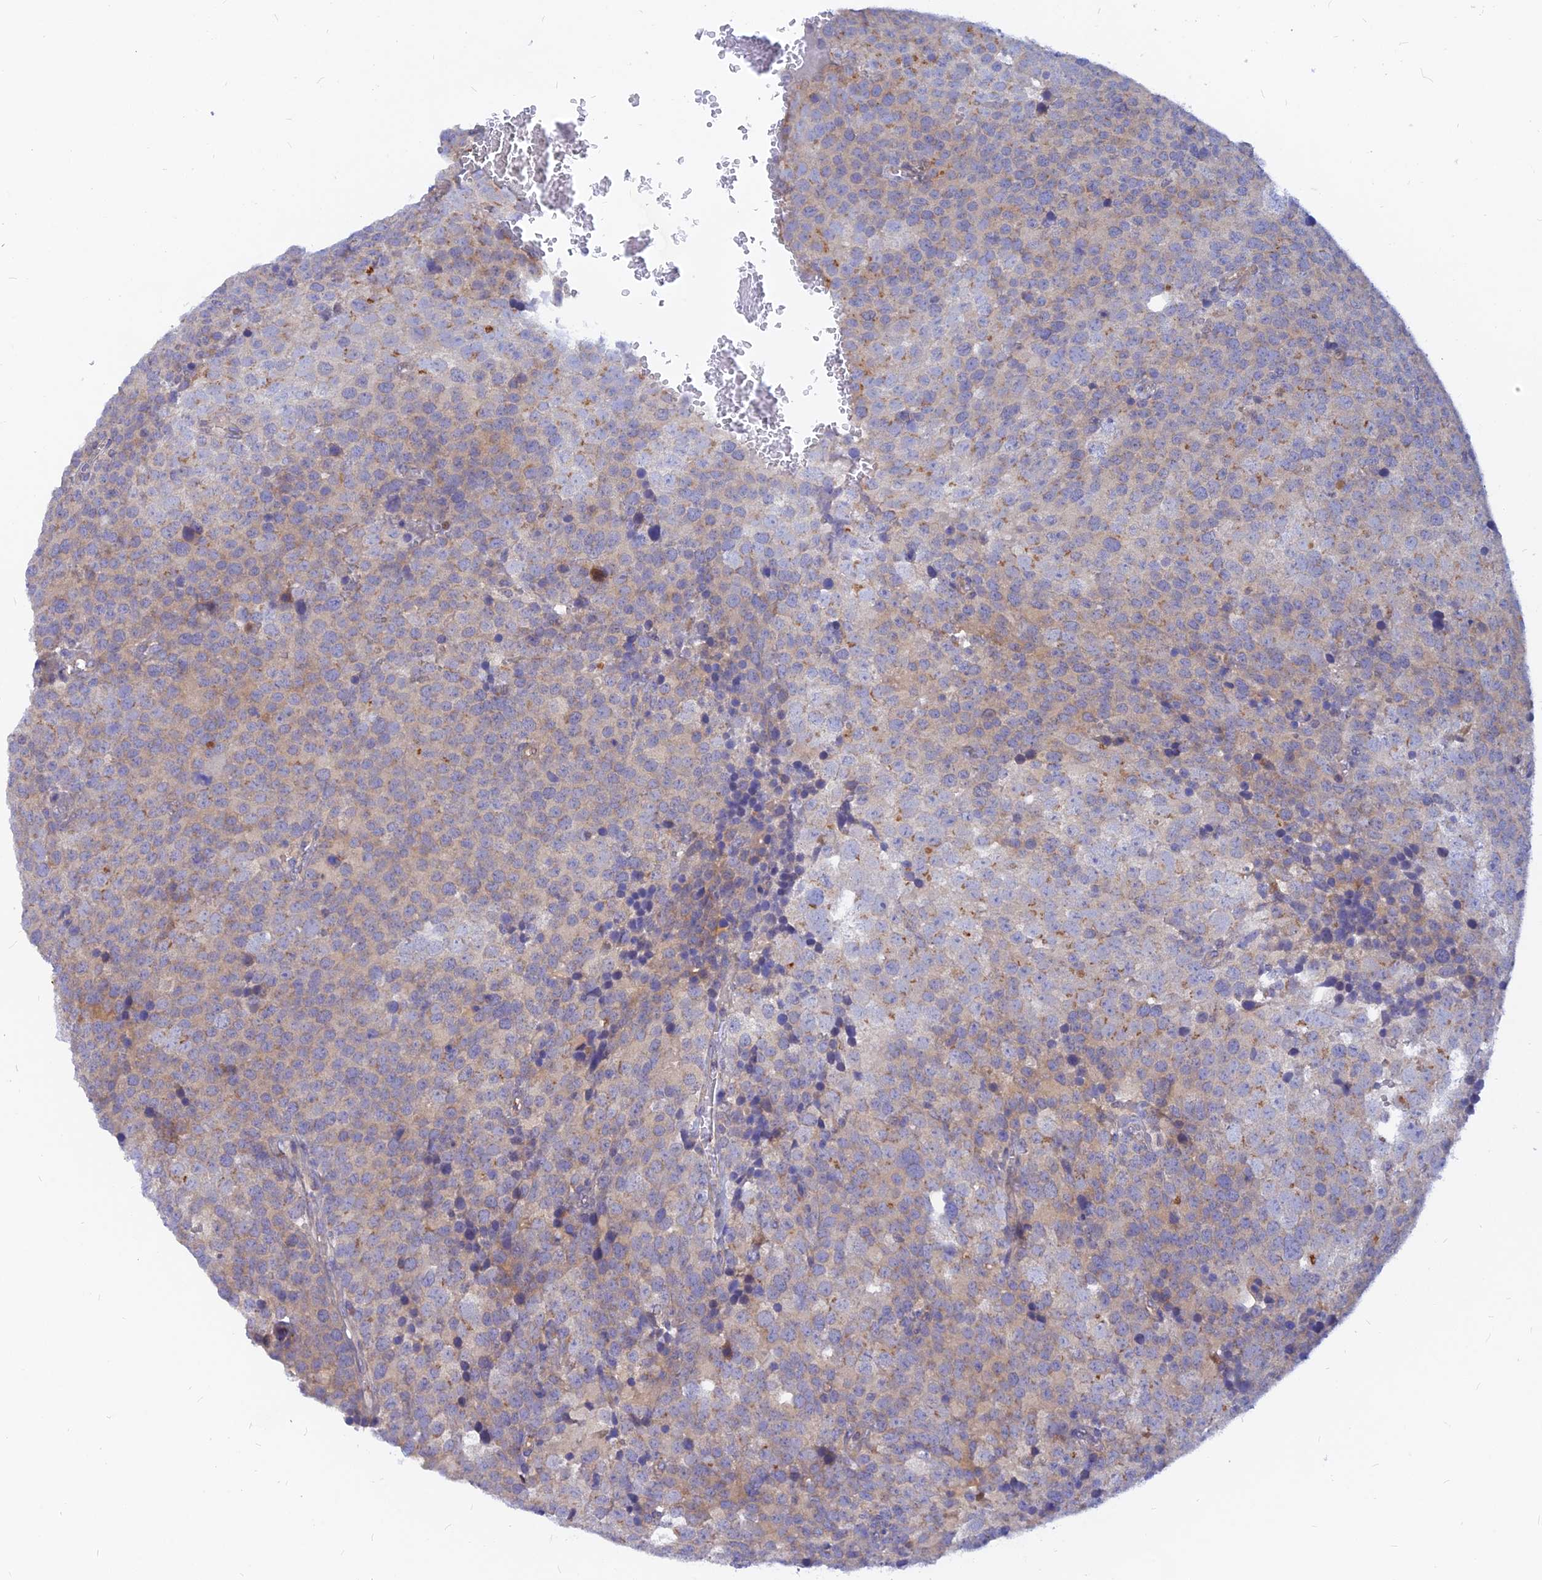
{"staining": {"intensity": "weak", "quantity": "25%-75%", "location": "cytoplasmic/membranous"}, "tissue": "testis cancer", "cell_type": "Tumor cells", "image_type": "cancer", "snomed": [{"axis": "morphology", "description": "Seminoma, NOS"}, {"axis": "topography", "description": "Testis"}], "caption": "IHC histopathology image of testis cancer (seminoma) stained for a protein (brown), which shows low levels of weak cytoplasmic/membranous positivity in about 25%-75% of tumor cells.", "gene": "DNAJC16", "patient": {"sex": "male", "age": 71}}